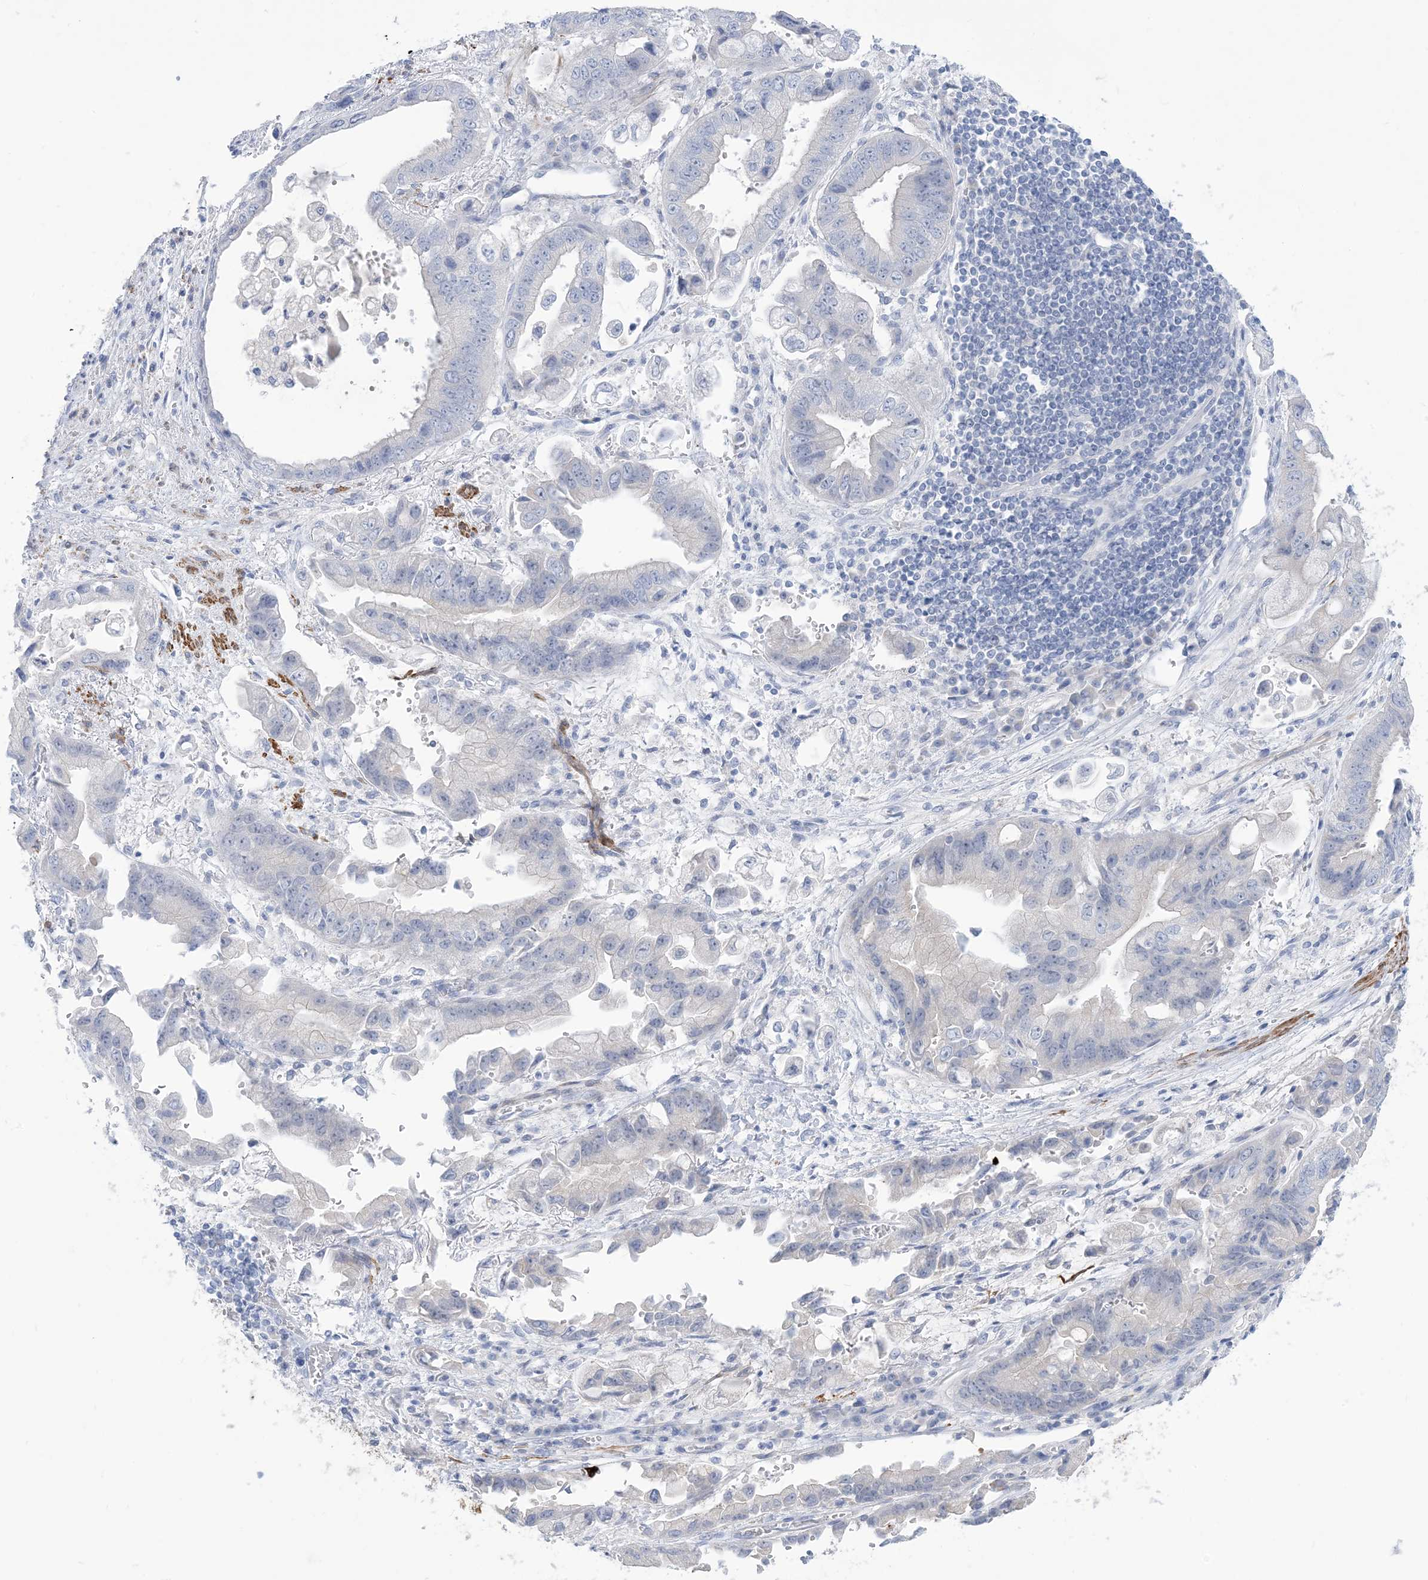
{"staining": {"intensity": "negative", "quantity": "none", "location": "none"}, "tissue": "stomach cancer", "cell_type": "Tumor cells", "image_type": "cancer", "snomed": [{"axis": "morphology", "description": "Adenocarcinoma, NOS"}, {"axis": "topography", "description": "Stomach"}], "caption": "This is a photomicrograph of immunohistochemistry (IHC) staining of stomach cancer, which shows no positivity in tumor cells. The staining is performed using DAB brown chromogen with nuclei counter-stained in using hematoxylin.", "gene": "MARS2", "patient": {"sex": "male", "age": 62}}